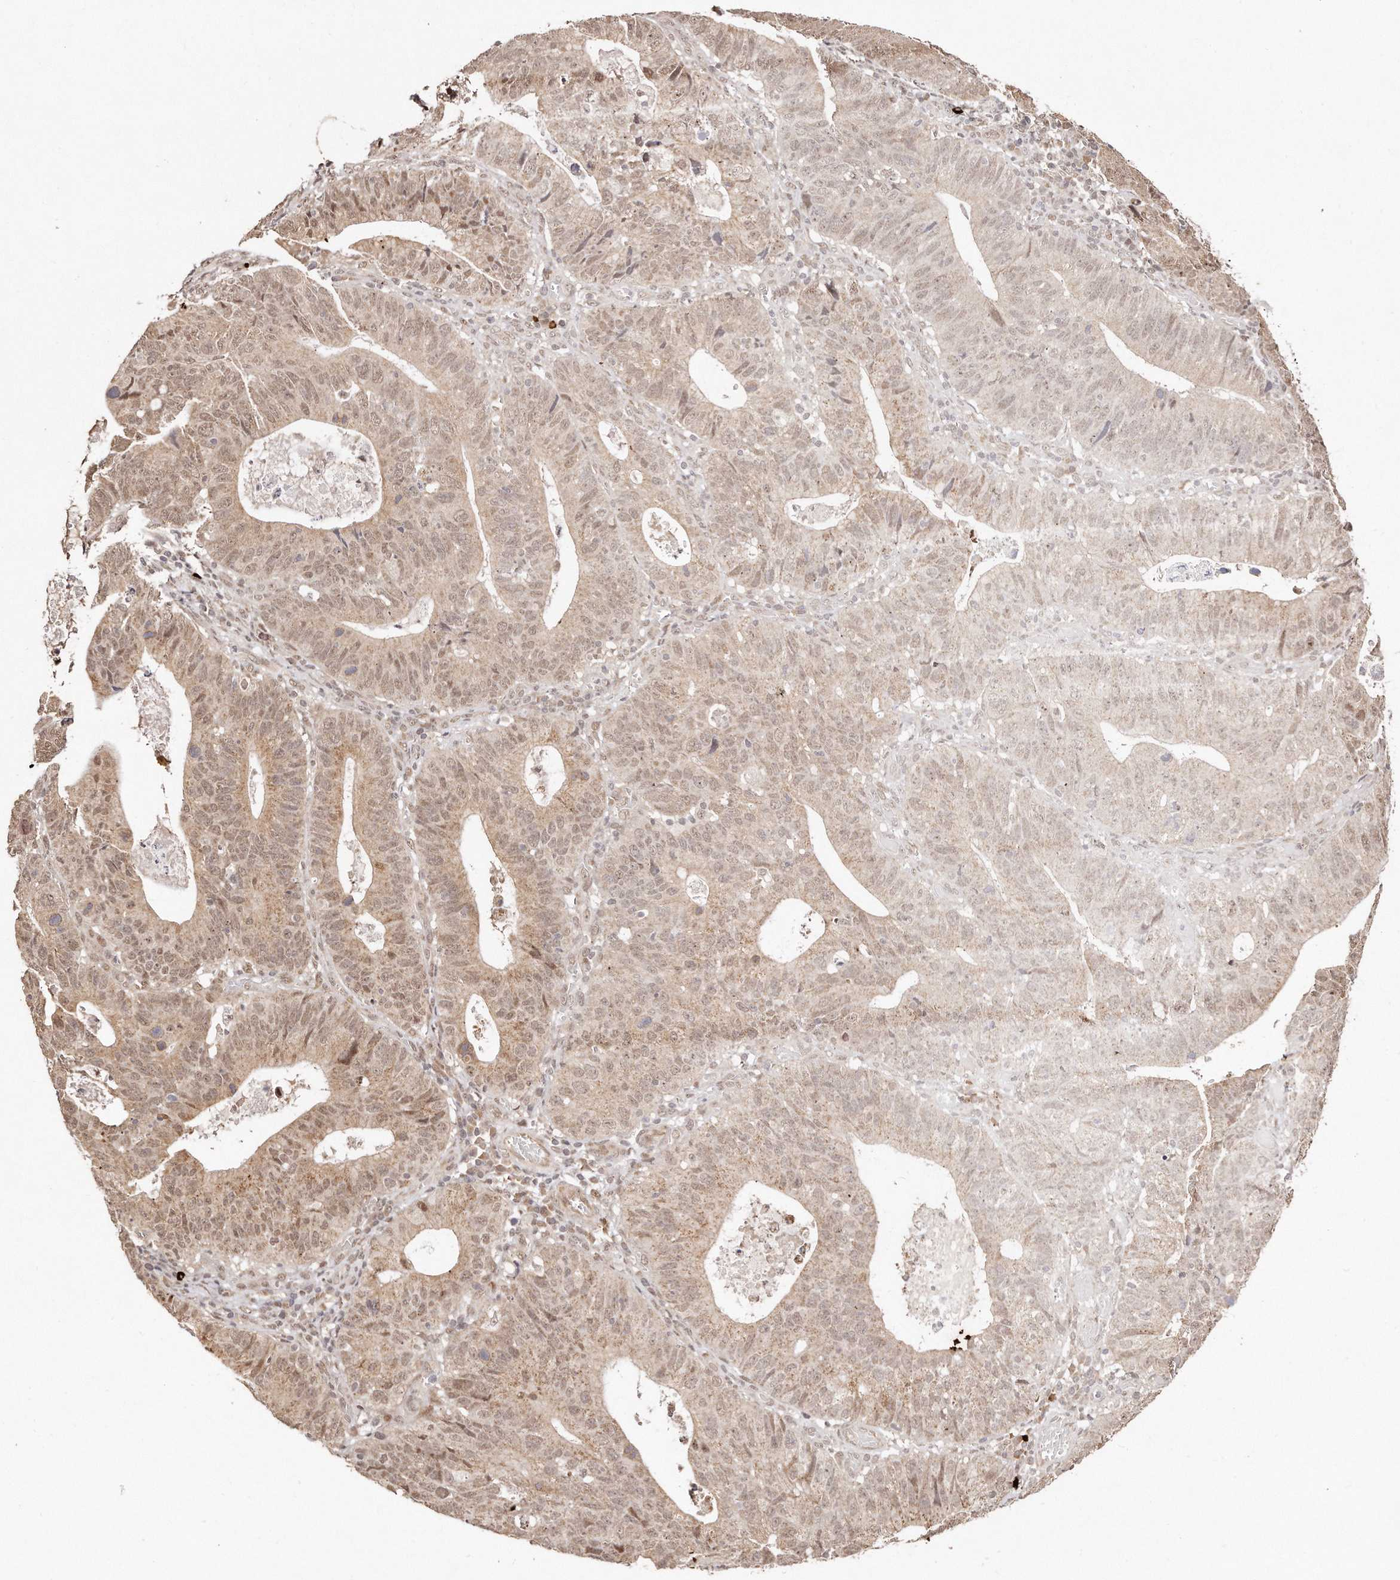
{"staining": {"intensity": "moderate", "quantity": ">75%", "location": "cytoplasmic/membranous,nuclear"}, "tissue": "stomach cancer", "cell_type": "Tumor cells", "image_type": "cancer", "snomed": [{"axis": "morphology", "description": "Adenocarcinoma, NOS"}, {"axis": "topography", "description": "Stomach"}], "caption": "This is a photomicrograph of immunohistochemistry (IHC) staining of stomach cancer, which shows moderate staining in the cytoplasmic/membranous and nuclear of tumor cells.", "gene": "SOX4", "patient": {"sex": "male", "age": 59}}